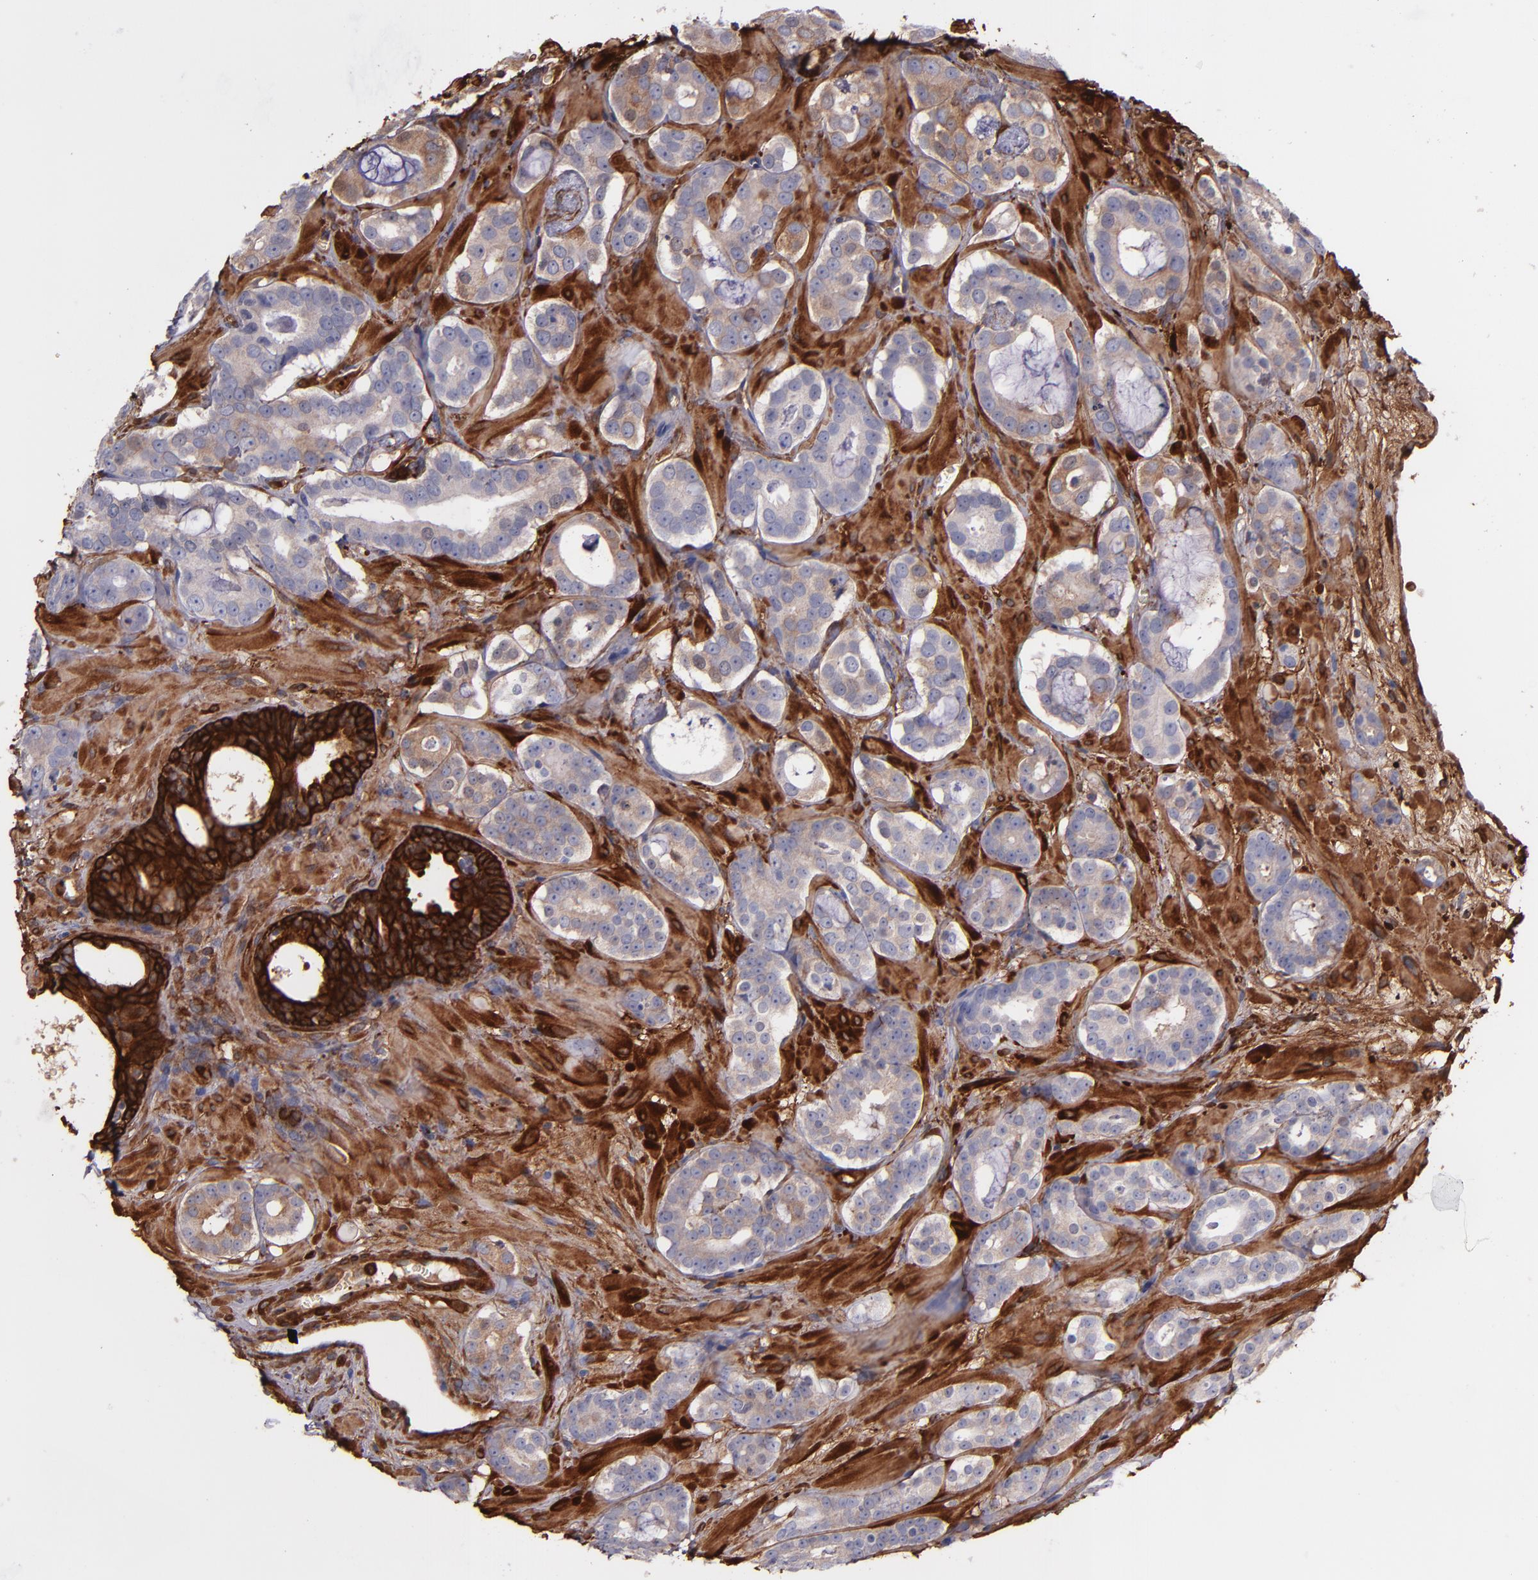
{"staining": {"intensity": "weak", "quantity": "25%-75%", "location": "cytoplasmic/membranous"}, "tissue": "prostate cancer", "cell_type": "Tumor cells", "image_type": "cancer", "snomed": [{"axis": "morphology", "description": "Adenocarcinoma, Low grade"}, {"axis": "topography", "description": "Prostate"}], "caption": "Immunohistochemical staining of human prostate cancer (adenocarcinoma (low-grade)) exhibits weak cytoplasmic/membranous protein expression in about 25%-75% of tumor cells.", "gene": "VCL", "patient": {"sex": "male", "age": 57}}